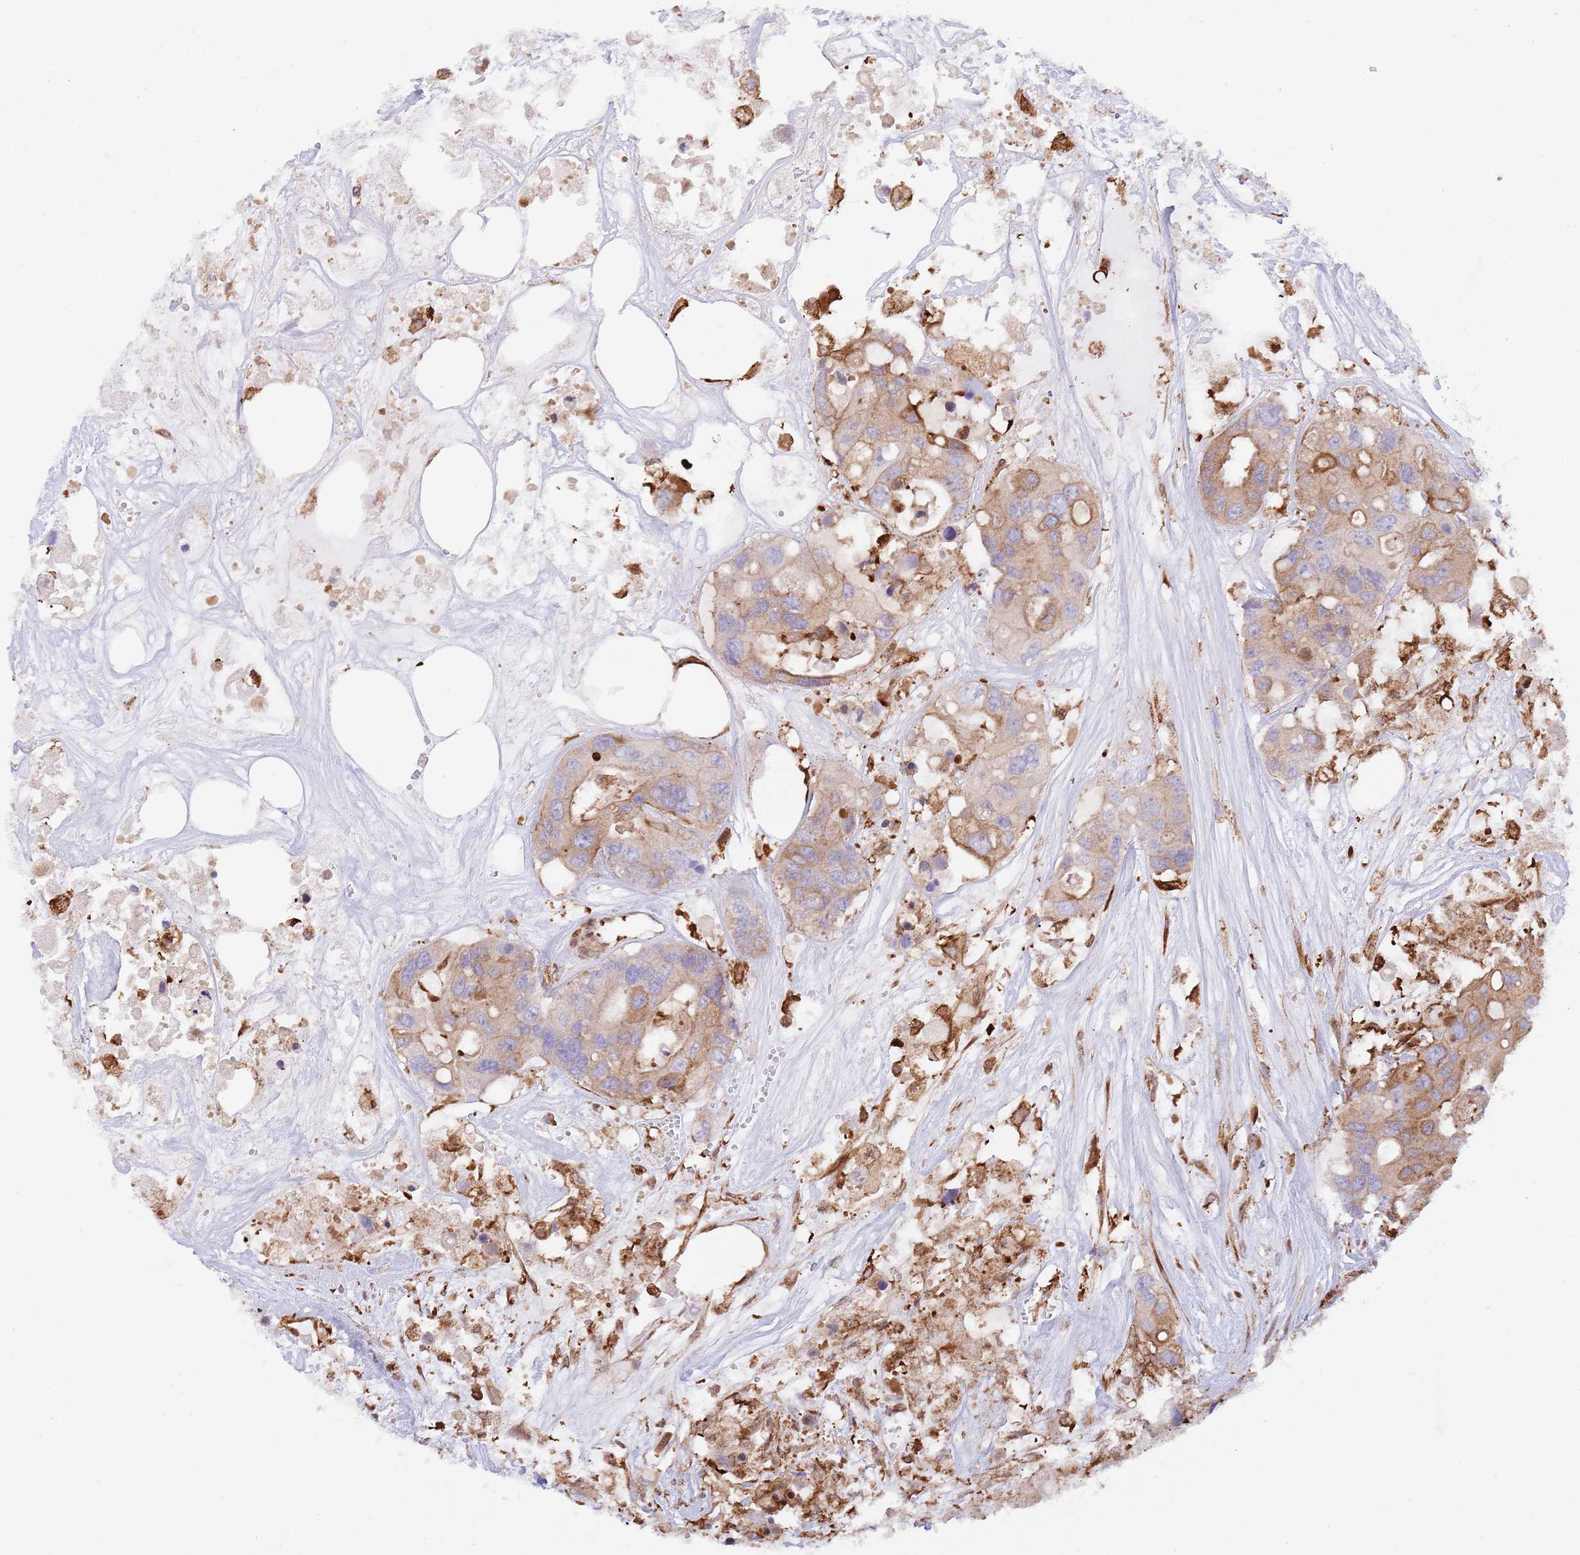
{"staining": {"intensity": "moderate", "quantity": "25%-75%", "location": "cytoplasmic/membranous"}, "tissue": "colorectal cancer", "cell_type": "Tumor cells", "image_type": "cancer", "snomed": [{"axis": "morphology", "description": "Adenocarcinoma, NOS"}, {"axis": "topography", "description": "Colon"}], "caption": "Moderate cytoplasmic/membranous staining is appreciated in approximately 25%-75% of tumor cells in colorectal adenocarcinoma.", "gene": "ZMYM5", "patient": {"sex": "male", "age": 77}}